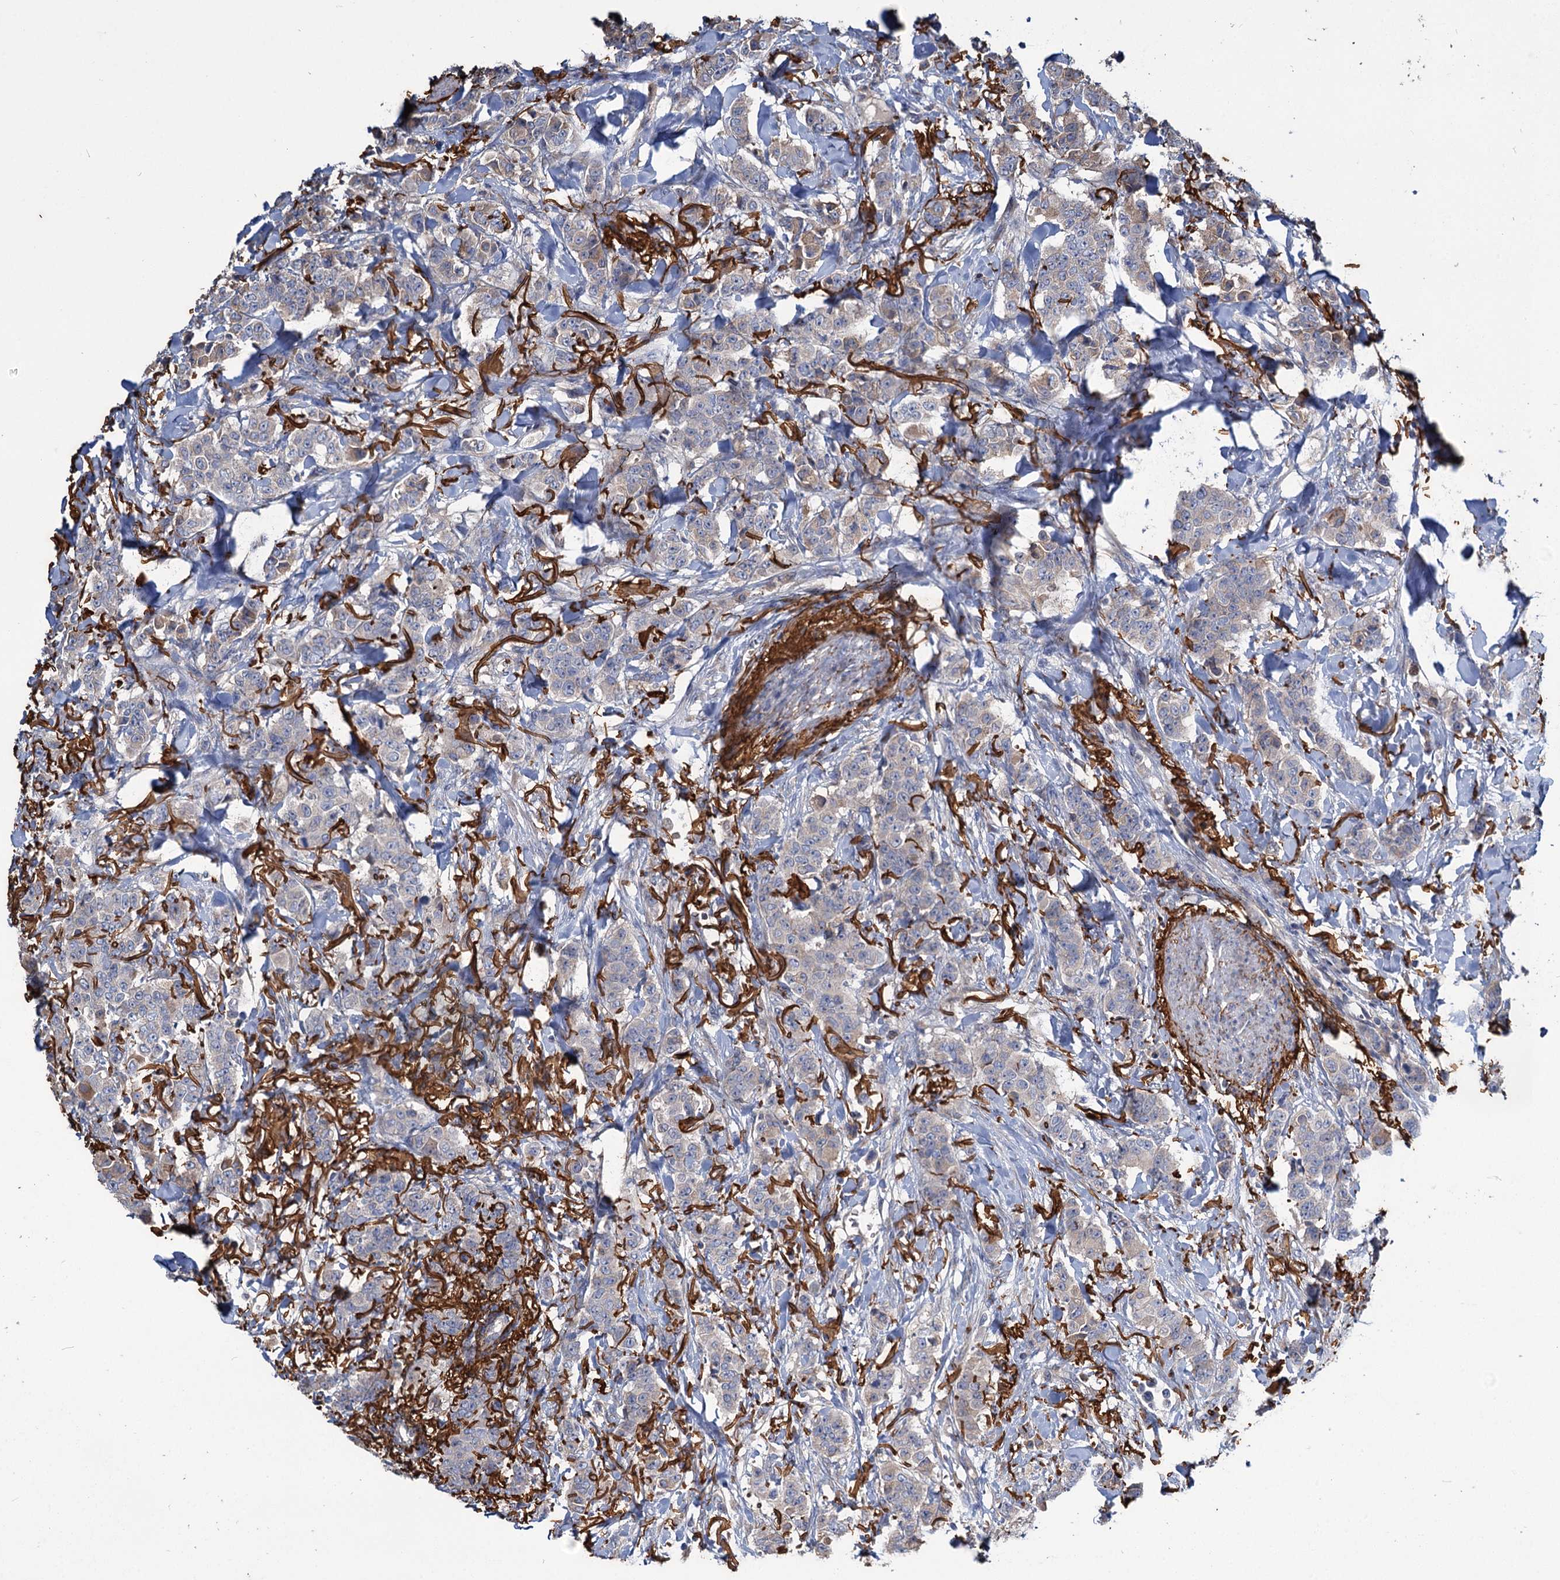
{"staining": {"intensity": "weak", "quantity": "<25%", "location": "cytoplasmic/membranous"}, "tissue": "breast cancer", "cell_type": "Tumor cells", "image_type": "cancer", "snomed": [{"axis": "morphology", "description": "Duct carcinoma"}, {"axis": "topography", "description": "Breast"}], "caption": "DAB immunohistochemical staining of breast cancer (invasive ductal carcinoma) displays no significant expression in tumor cells. (Brightfield microscopy of DAB (3,3'-diaminobenzidine) immunohistochemistry (IHC) at high magnification).", "gene": "URAD", "patient": {"sex": "female", "age": 40}}